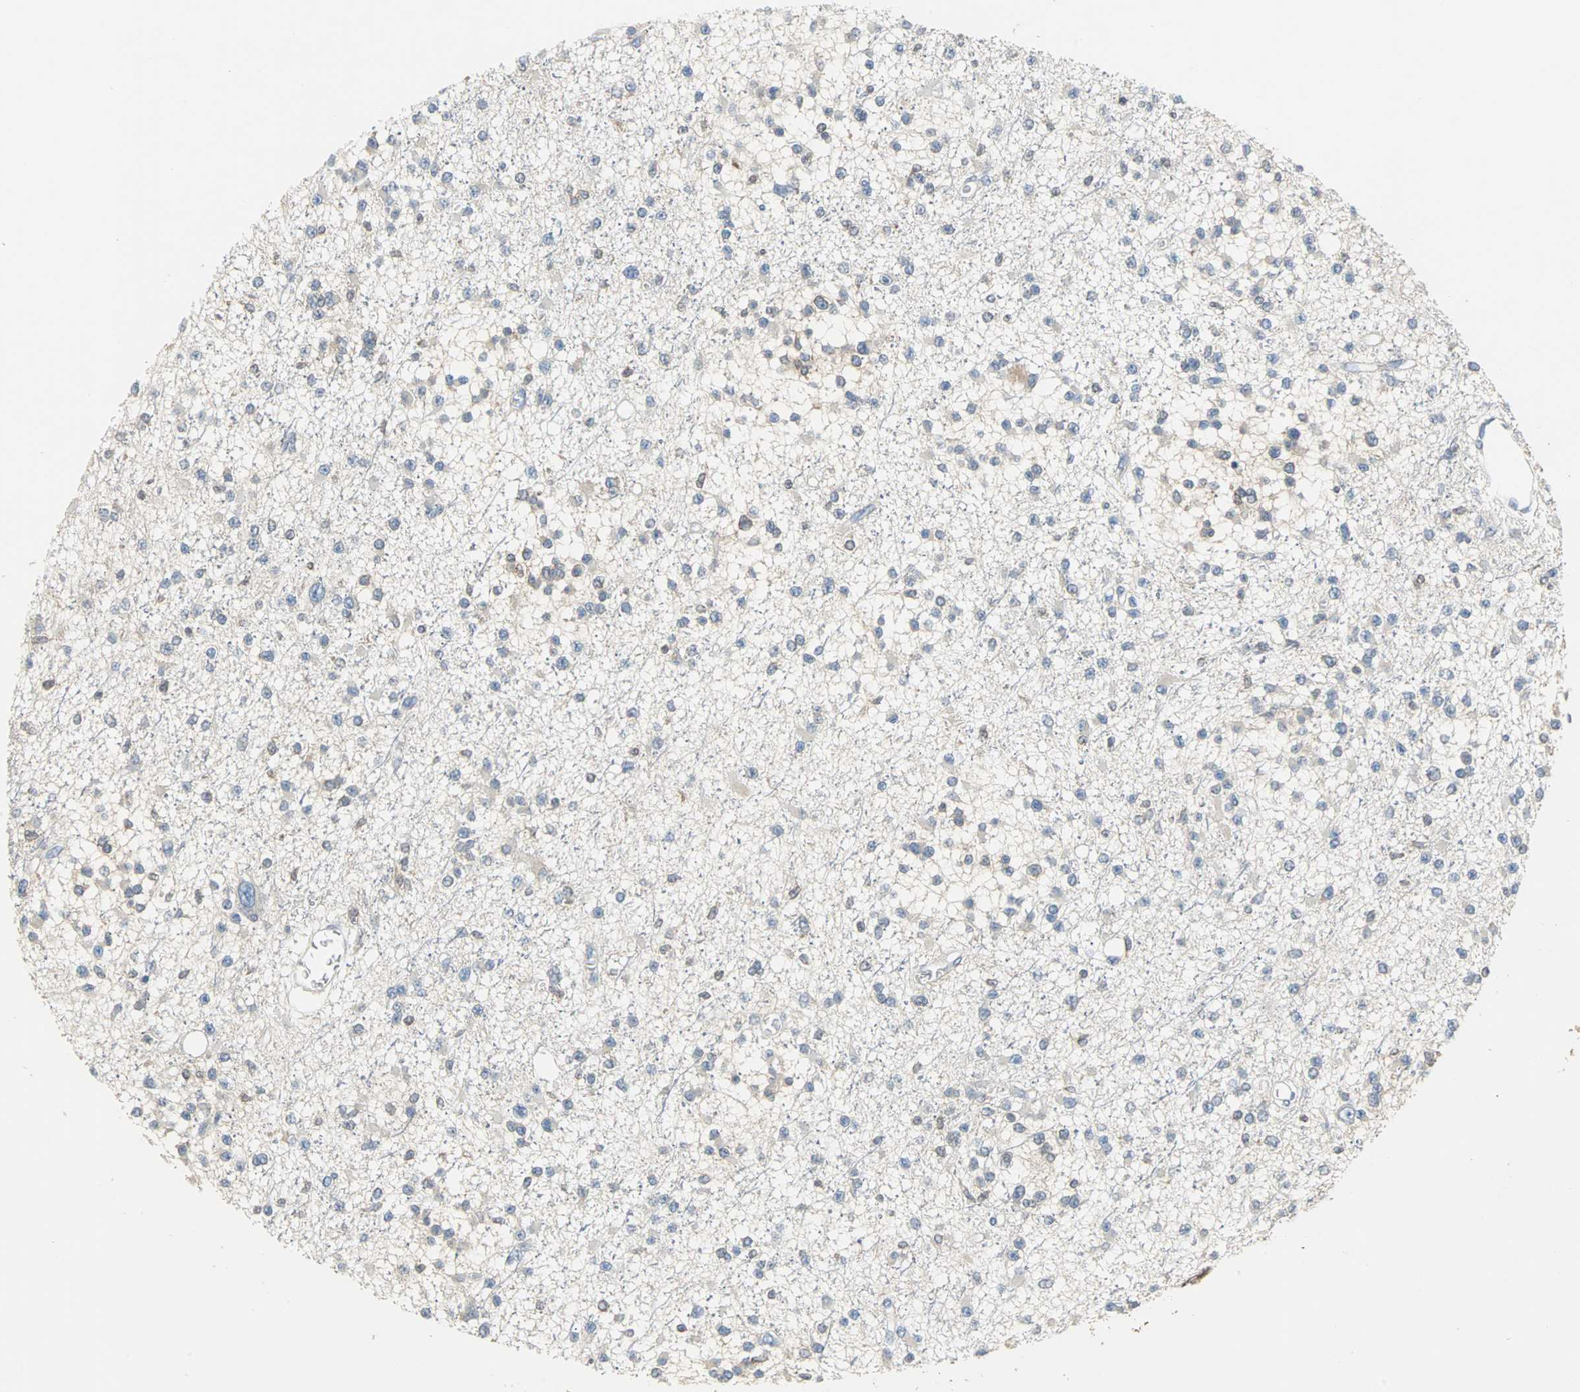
{"staining": {"intensity": "negative", "quantity": "none", "location": "none"}, "tissue": "glioma", "cell_type": "Tumor cells", "image_type": "cancer", "snomed": [{"axis": "morphology", "description": "Glioma, malignant, Low grade"}, {"axis": "topography", "description": "Brain"}], "caption": "Tumor cells show no significant staining in glioma.", "gene": "TSC22D4", "patient": {"sex": "female", "age": 22}}